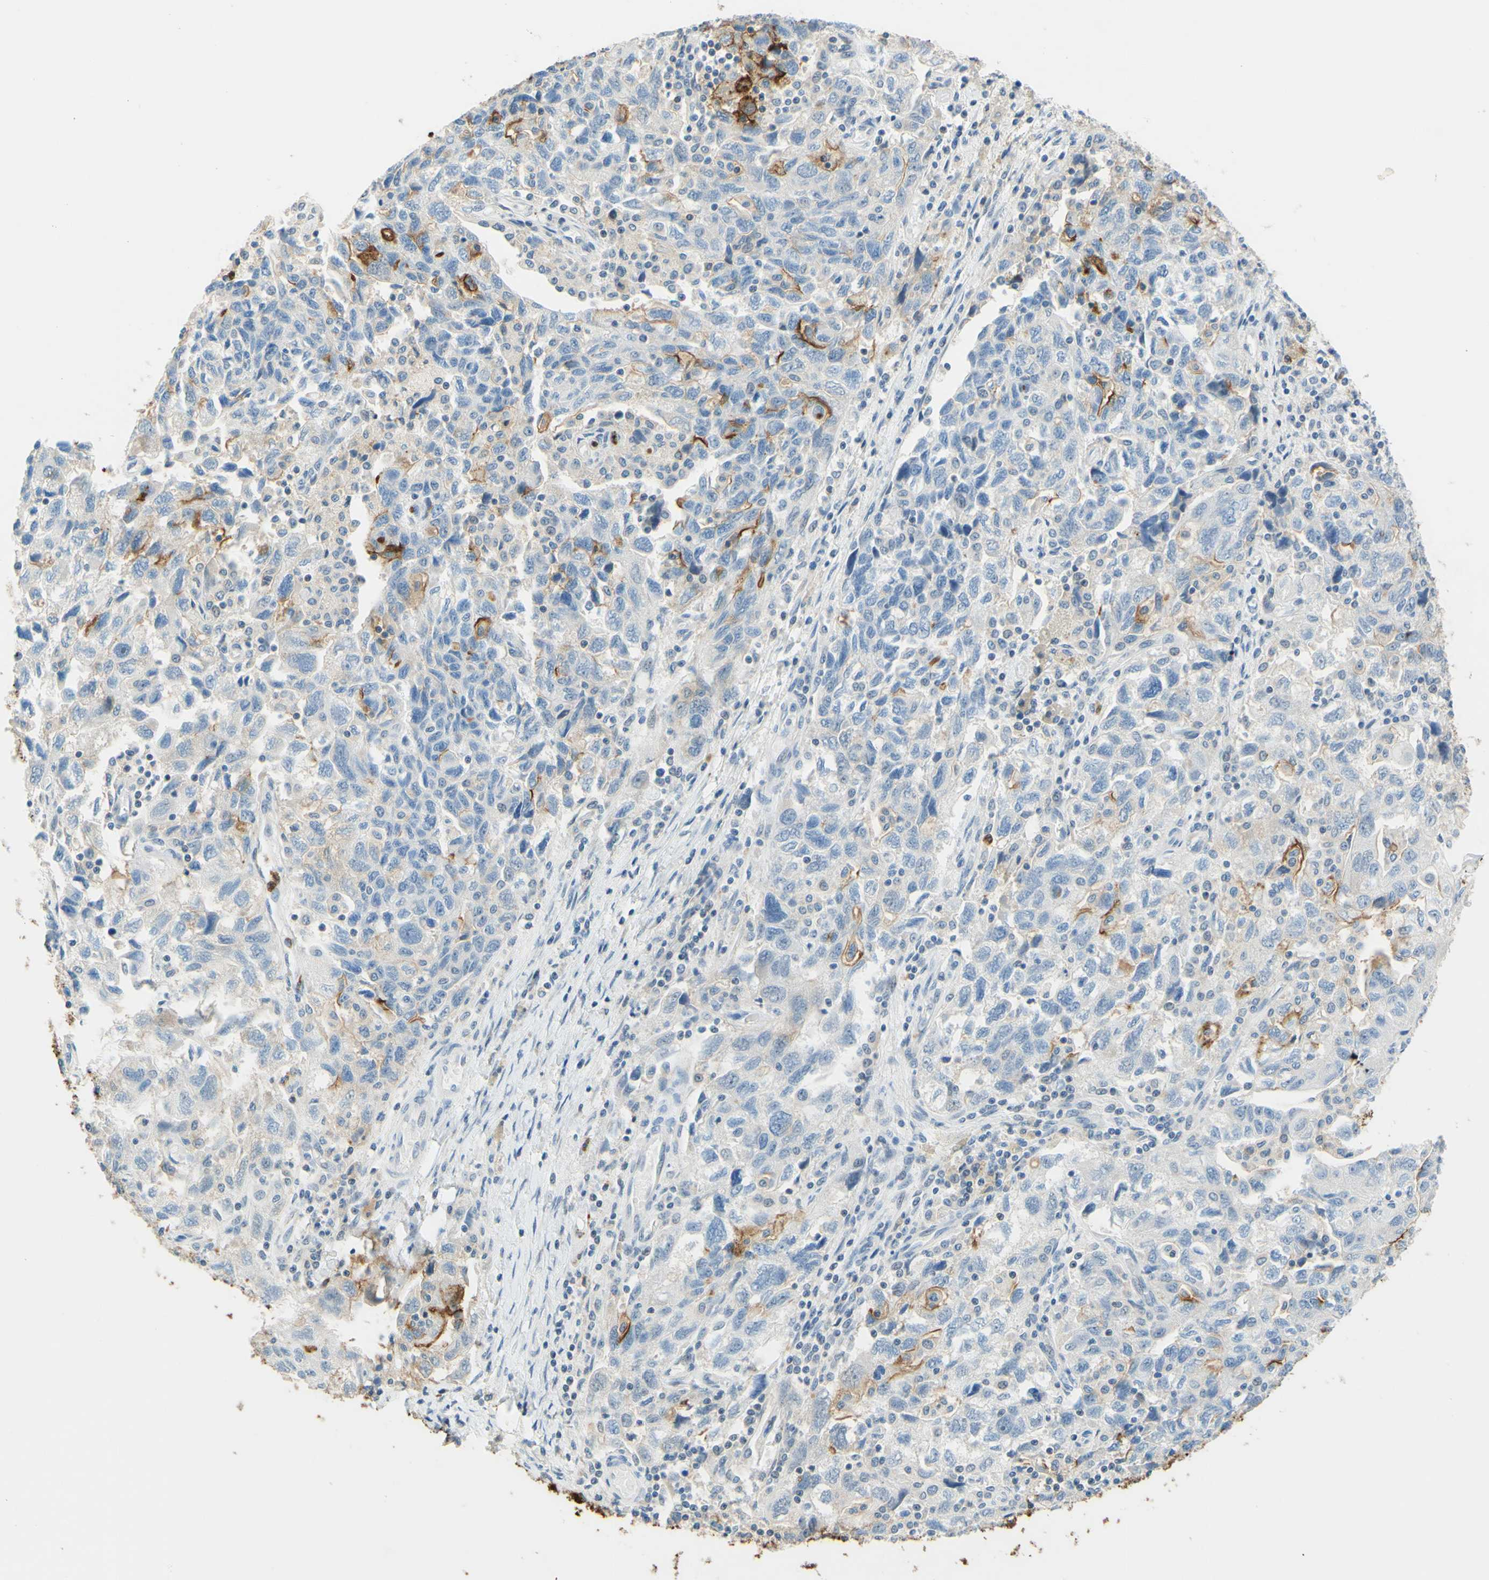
{"staining": {"intensity": "moderate", "quantity": "<25%", "location": "cytoplasmic/membranous"}, "tissue": "ovarian cancer", "cell_type": "Tumor cells", "image_type": "cancer", "snomed": [{"axis": "morphology", "description": "Carcinoma, NOS"}, {"axis": "morphology", "description": "Cystadenocarcinoma, serous, NOS"}, {"axis": "topography", "description": "Ovary"}], "caption": "Immunohistochemistry (IHC) (DAB) staining of ovarian cancer reveals moderate cytoplasmic/membranous protein expression in approximately <25% of tumor cells. Immunohistochemistry stains the protein of interest in brown and the nuclei are stained blue.", "gene": "TREM2", "patient": {"sex": "female", "age": 69}}